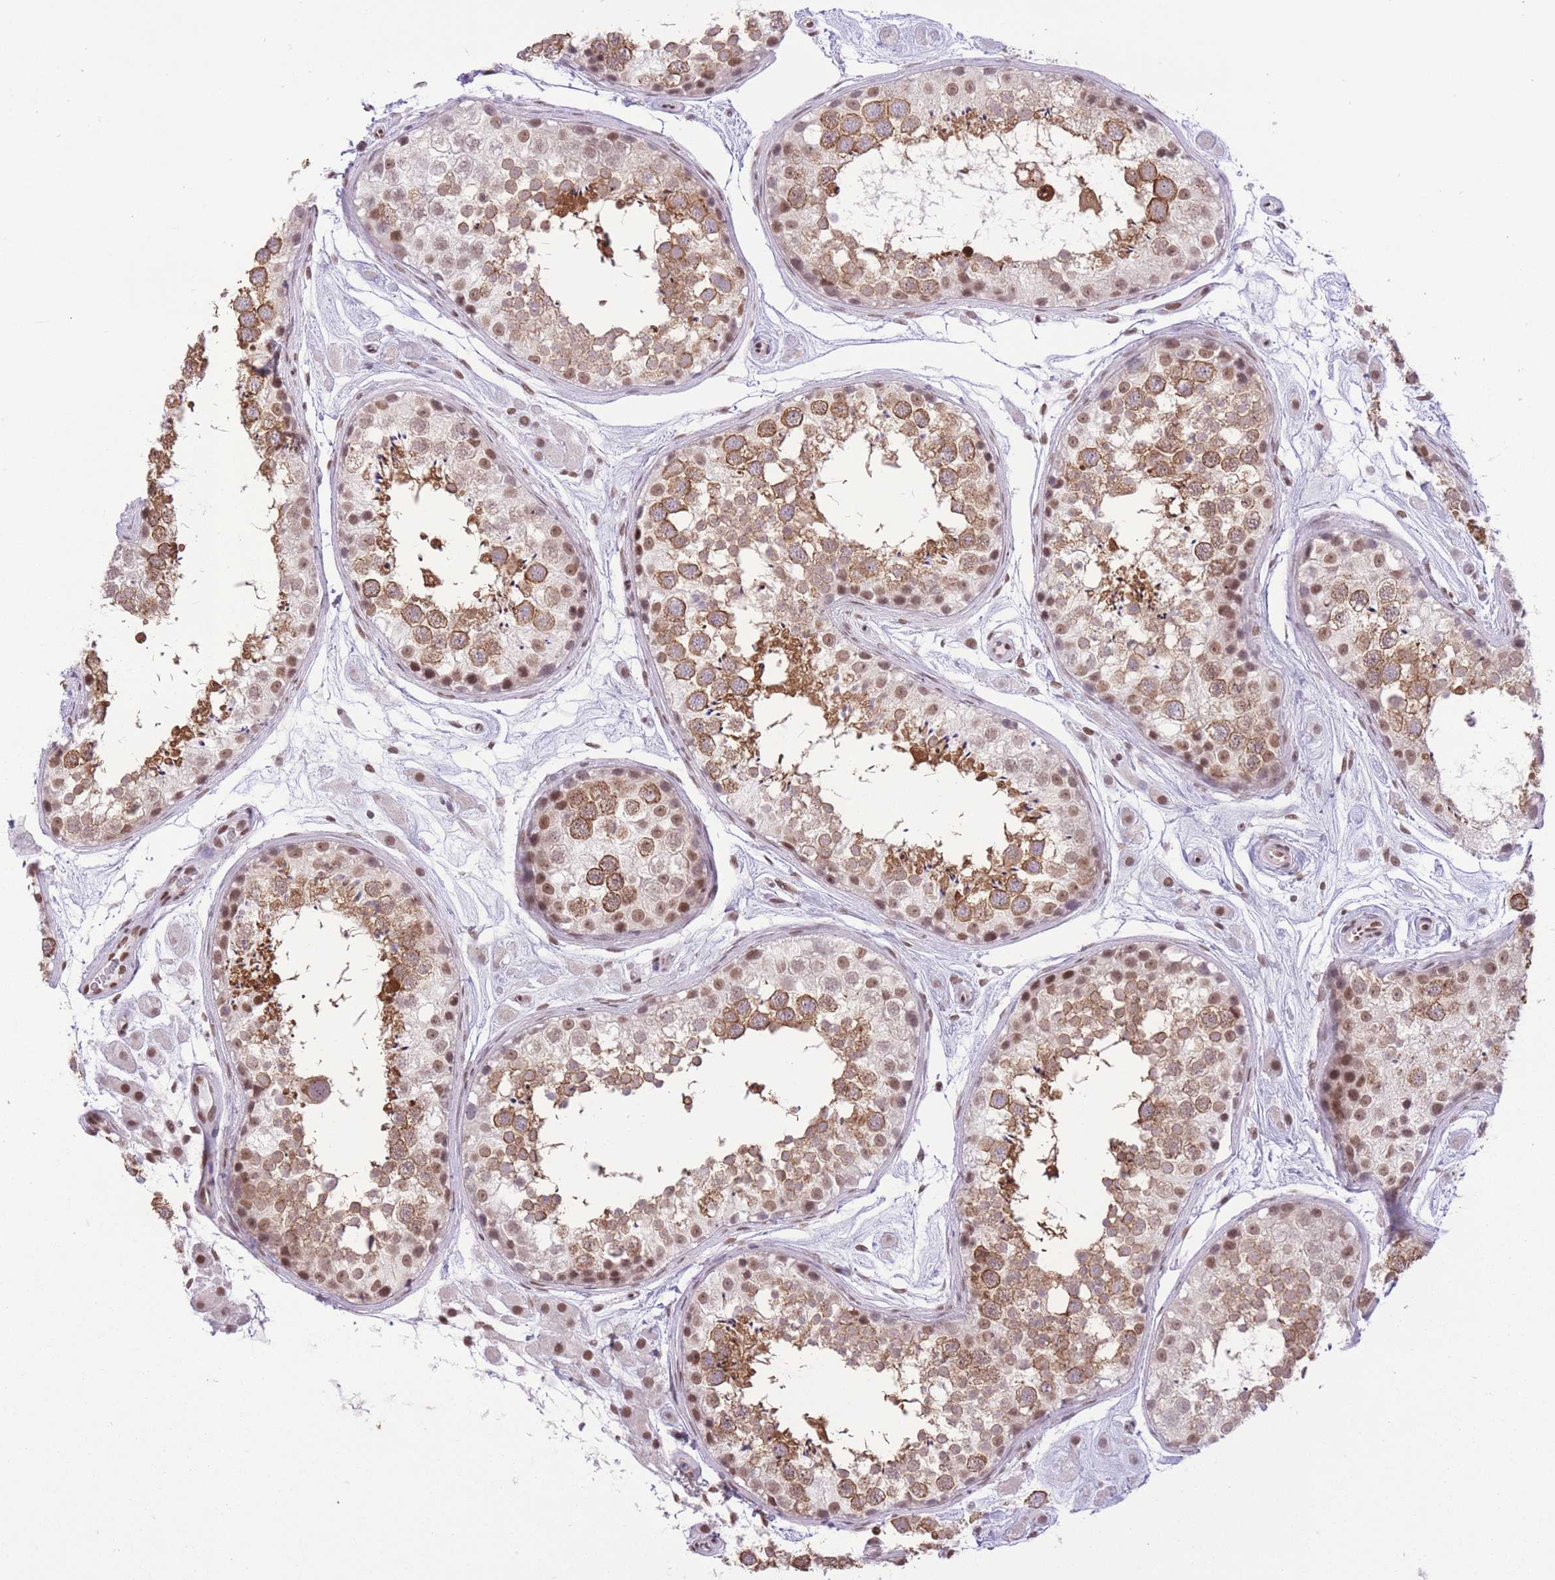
{"staining": {"intensity": "moderate", "quantity": ">75%", "location": "cytoplasmic/membranous,nuclear"}, "tissue": "testis", "cell_type": "Cells in seminiferous ducts", "image_type": "normal", "snomed": [{"axis": "morphology", "description": "Normal tissue, NOS"}, {"axis": "topography", "description": "Testis"}], "caption": "Cells in seminiferous ducts reveal medium levels of moderate cytoplasmic/membranous,nuclear expression in approximately >75% of cells in normal human testis.", "gene": "ZBED5", "patient": {"sex": "male", "age": 25}}